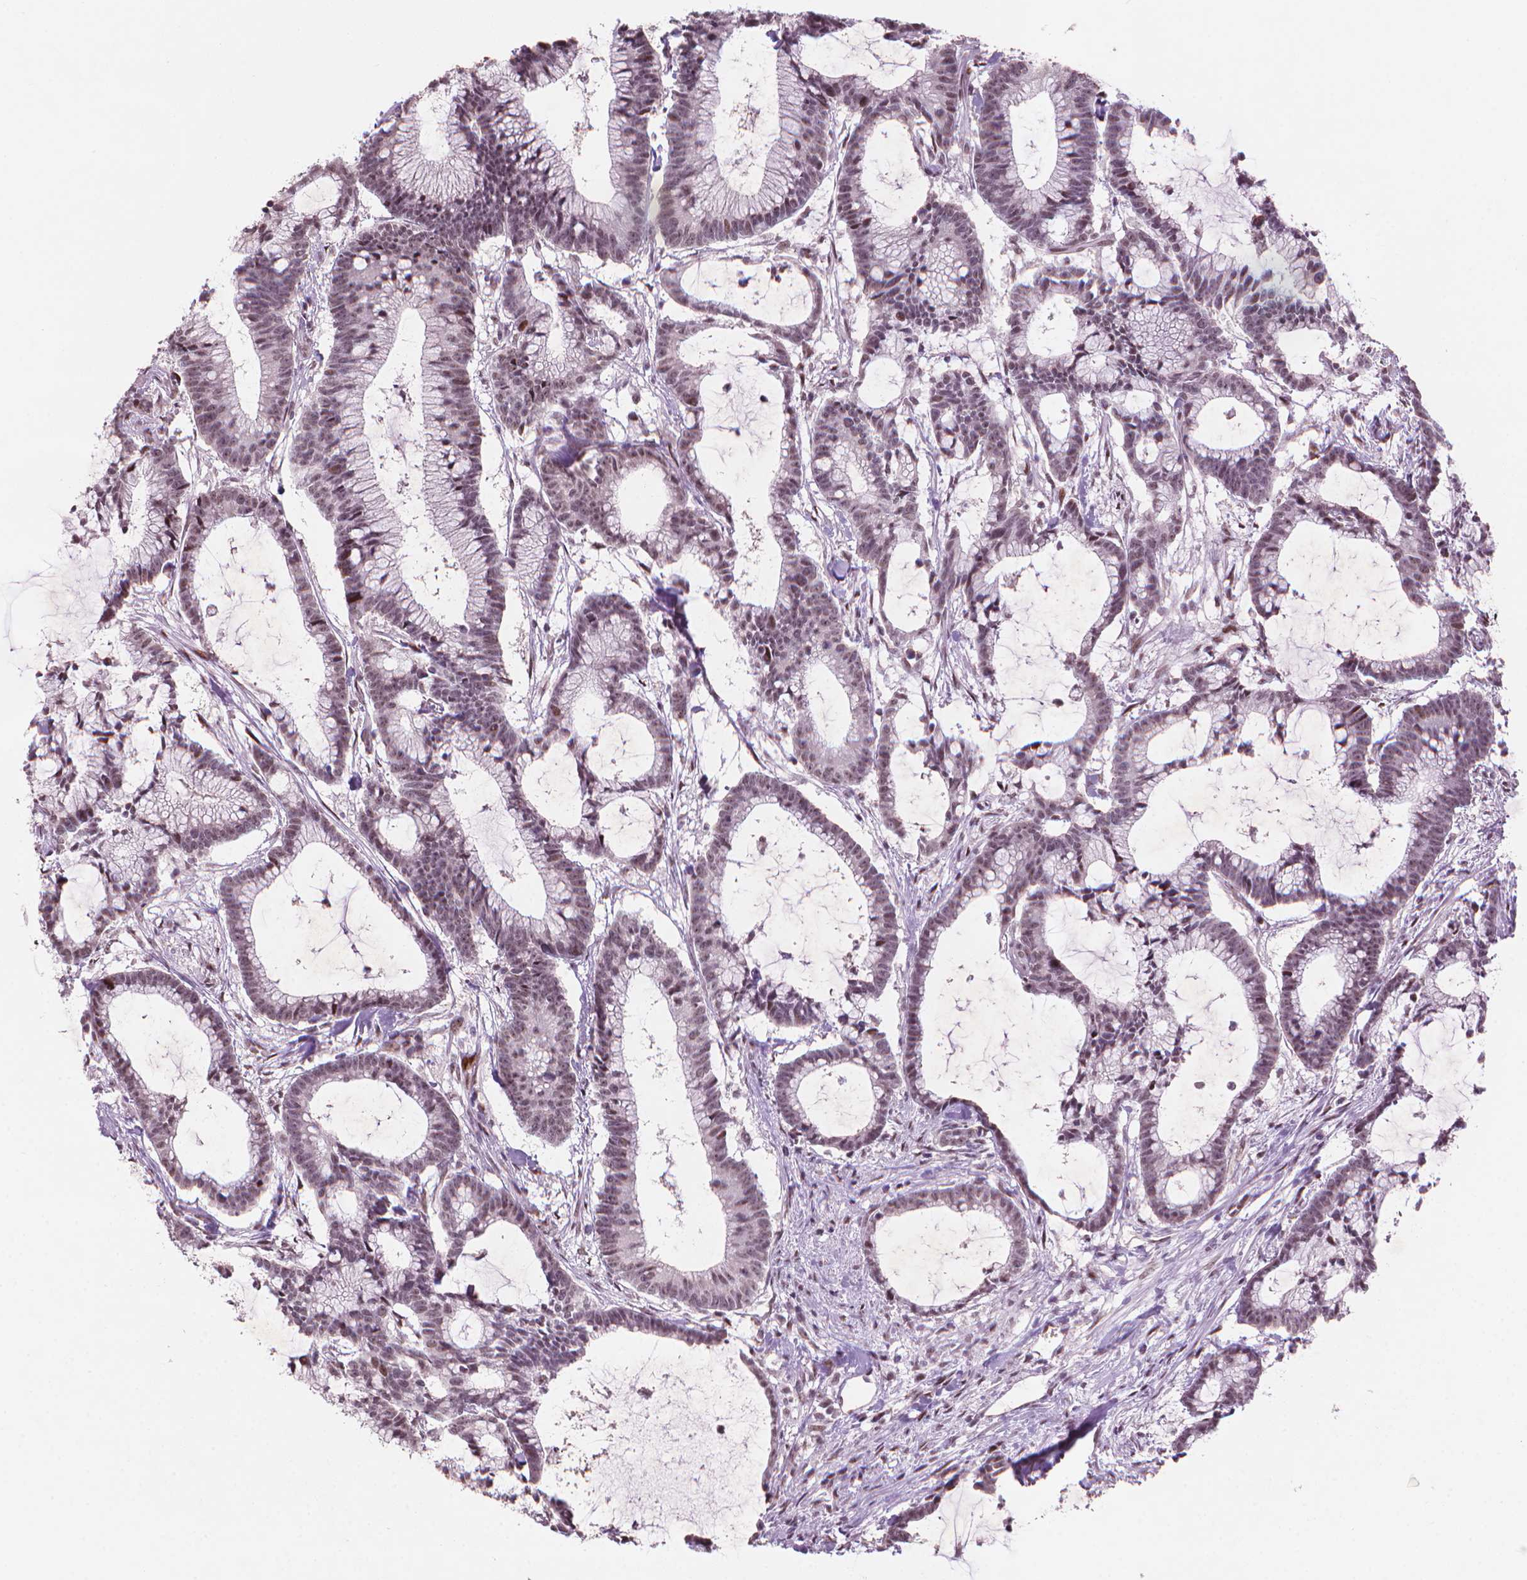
{"staining": {"intensity": "moderate", "quantity": ">75%", "location": "nuclear"}, "tissue": "colorectal cancer", "cell_type": "Tumor cells", "image_type": "cancer", "snomed": [{"axis": "morphology", "description": "Adenocarcinoma, NOS"}, {"axis": "topography", "description": "Colon"}], "caption": "Immunohistochemistry photomicrograph of neoplastic tissue: human colorectal cancer stained using IHC exhibits medium levels of moderate protein expression localized specifically in the nuclear of tumor cells, appearing as a nuclear brown color.", "gene": "HES7", "patient": {"sex": "female", "age": 78}}